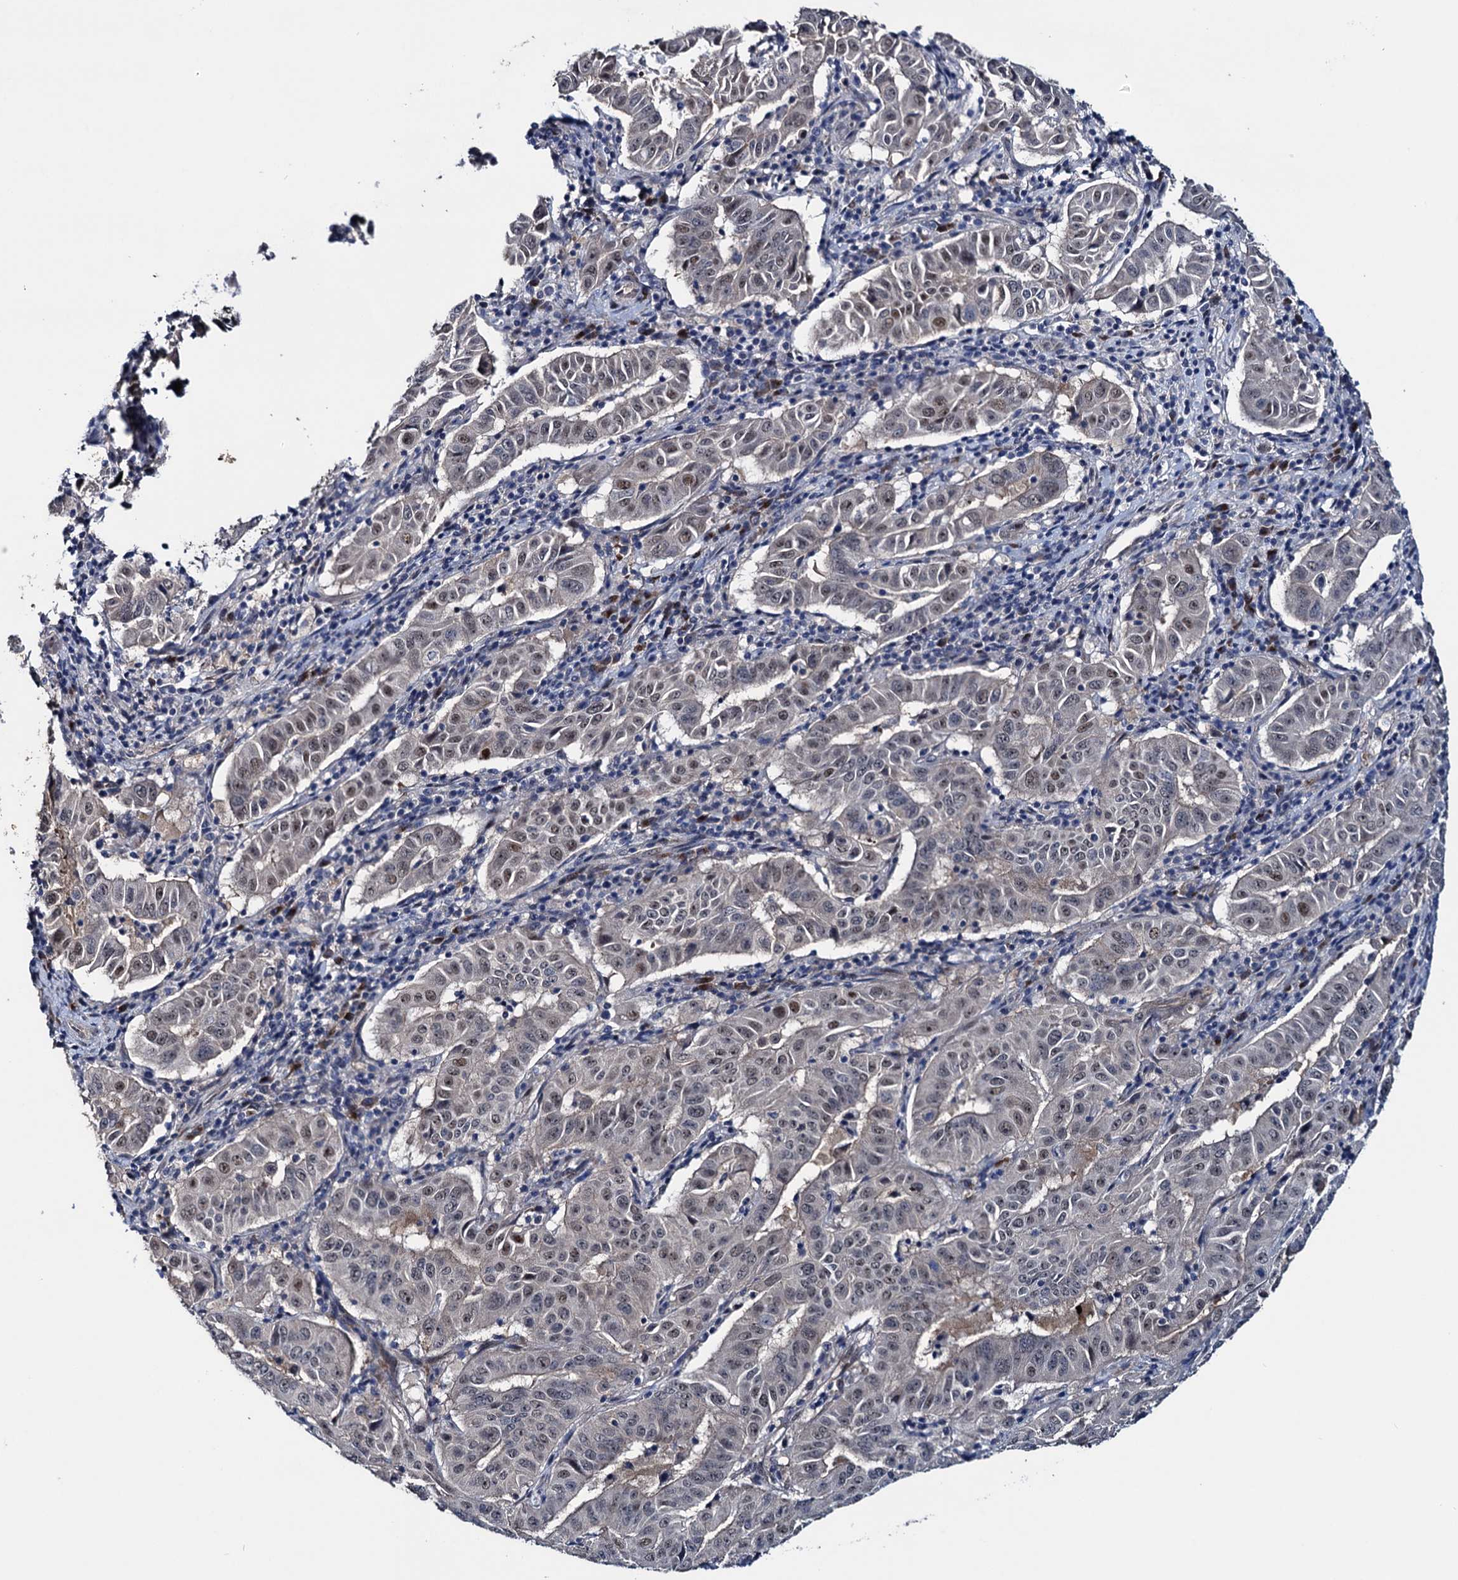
{"staining": {"intensity": "moderate", "quantity": "<25%", "location": "nuclear"}, "tissue": "pancreatic cancer", "cell_type": "Tumor cells", "image_type": "cancer", "snomed": [{"axis": "morphology", "description": "Adenocarcinoma, NOS"}, {"axis": "topography", "description": "Pancreas"}], "caption": "Immunohistochemical staining of adenocarcinoma (pancreatic) demonstrates low levels of moderate nuclear expression in approximately <25% of tumor cells.", "gene": "EYA4", "patient": {"sex": "male", "age": 63}}